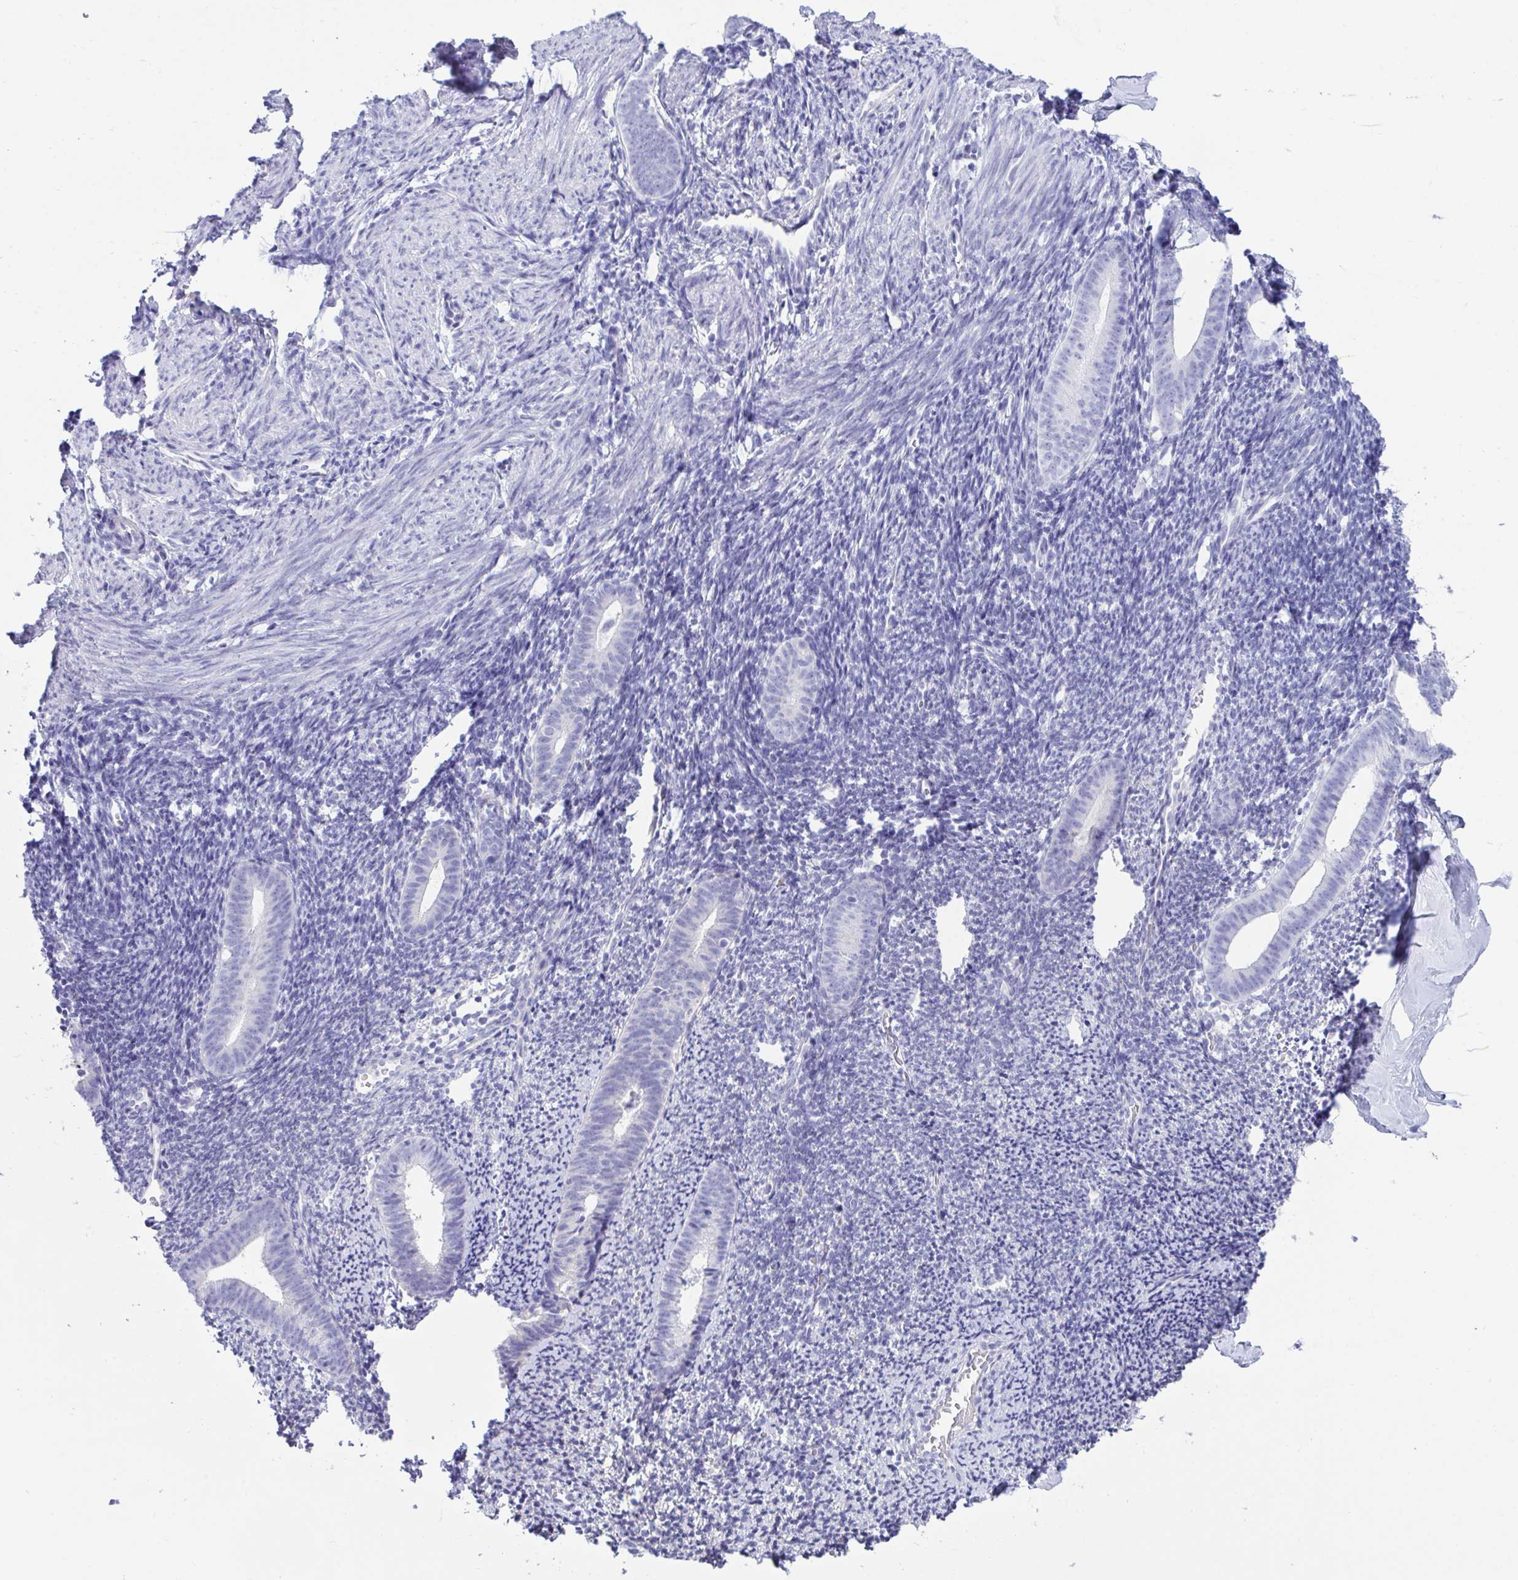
{"staining": {"intensity": "negative", "quantity": "none", "location": "none"}, "tissue": "endometrium", "cell_type": "Cells in endometrial stroma", "image_type": "normal", "snomed": [{"axis": "morphology", "description": "Normal tissue, NOS"}, {"axis": "topography", "description": "Endometrium"}], "caption": "DAB (3,3'-diaminobenzidine) immunohistochemical staining of normal endometrium demonstrates no significant positivity in cells in endometrial stroma.", "gene": "TMEM106B", "patient": {"sex": "female", "age": 39}}